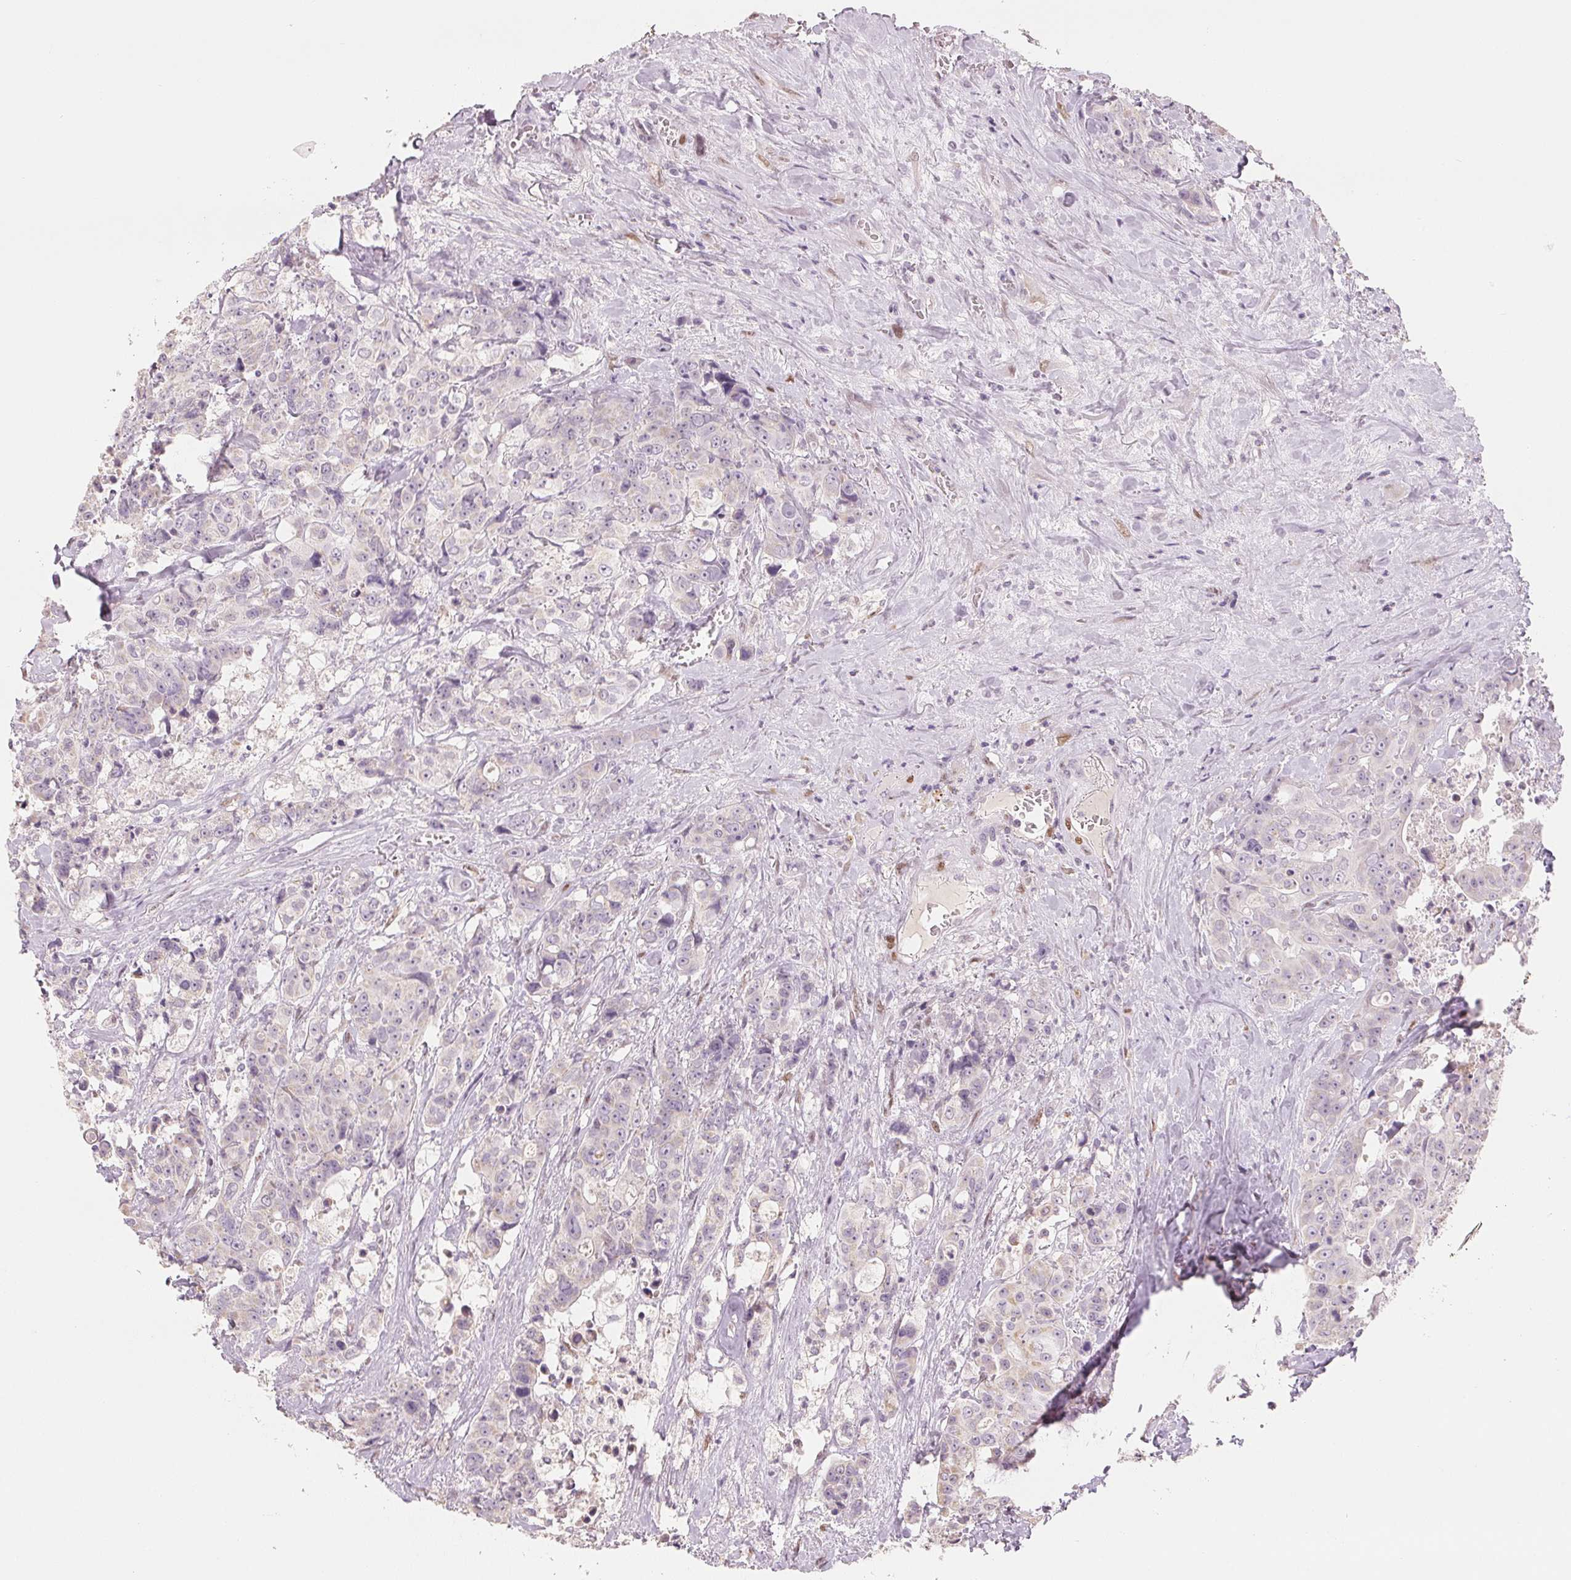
{"staining": {"intensity": "negative", "quantity": "none", "location": "none"}, "tissue": "colorectal cancer", "cell_type": "Tumor cells", "image_type": "cancer", "snomed": [{"axis": "morphology", "description": "Adenocarcinoma, NOS"}, {"axis": "topography", "description": "Rectum"}], "caption": "Tumor cells are negative for brown protein staining in colorectal cancer (adenocarcinoma).", "gene": "SMARCD3", "patient": {"sex": "female", "age": 62}}